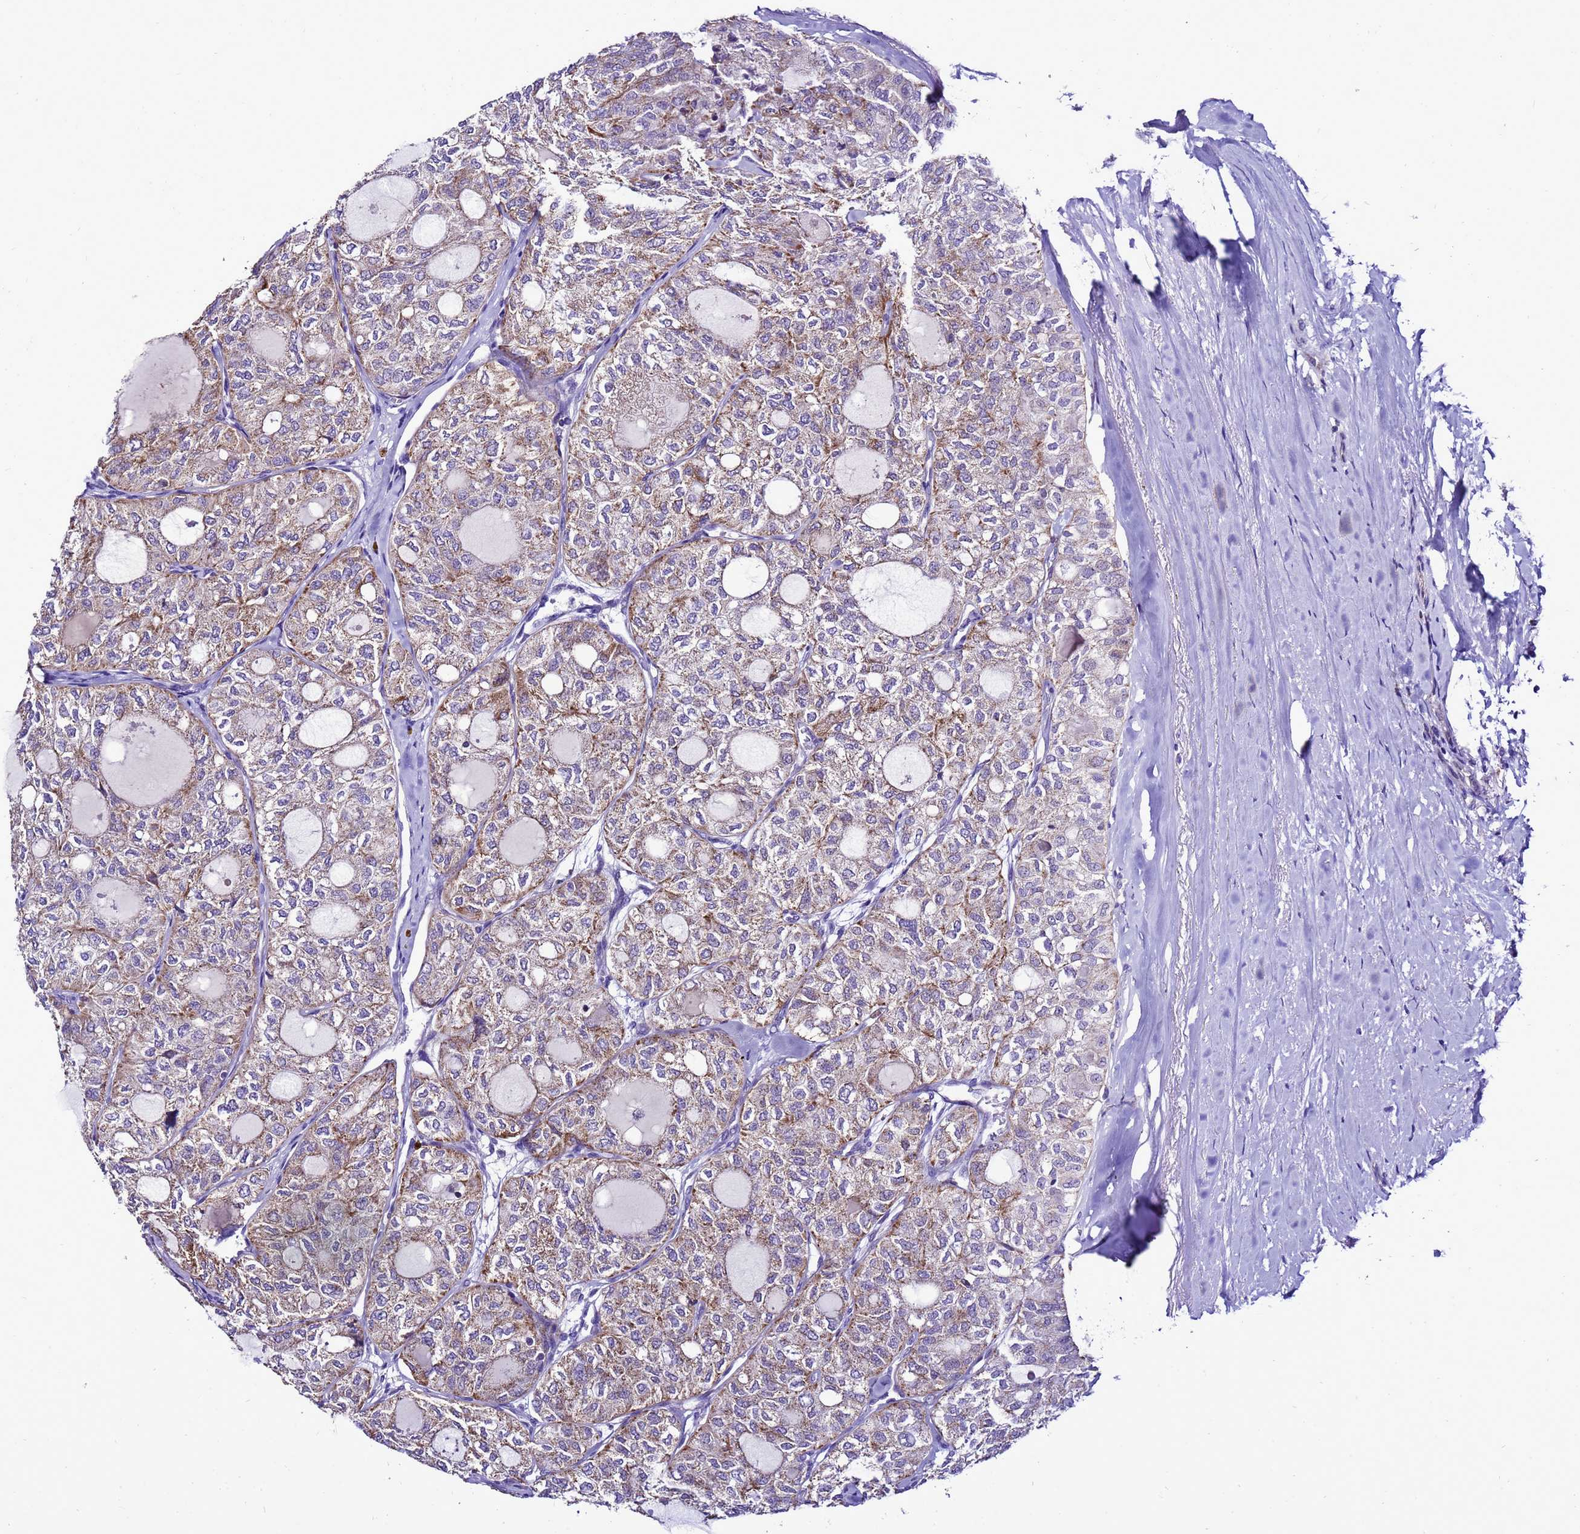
{"staining": {"intensity": "moderate", "quantity": ">75%", "location": "cytoplasmic/membranous"}, "tissue": "thyroid cancer", "cell_type": "Tumor cells", "image_type": "cancer", "snomed": [{"axis": "morphology", "description": "Follicular adenoma carcinoma, NOS"}, {"axis": "topography", "description": "Thyroid gland"}], "caption": "Brown immunohistochemical staining in thyroid follicular adenoma carcinoma exhibits moderate cytoplasmic/membranous positivity in about >75% of tumor cells.", "gene": "DPH6", "patient": {"sex": "male", "age": 75}}